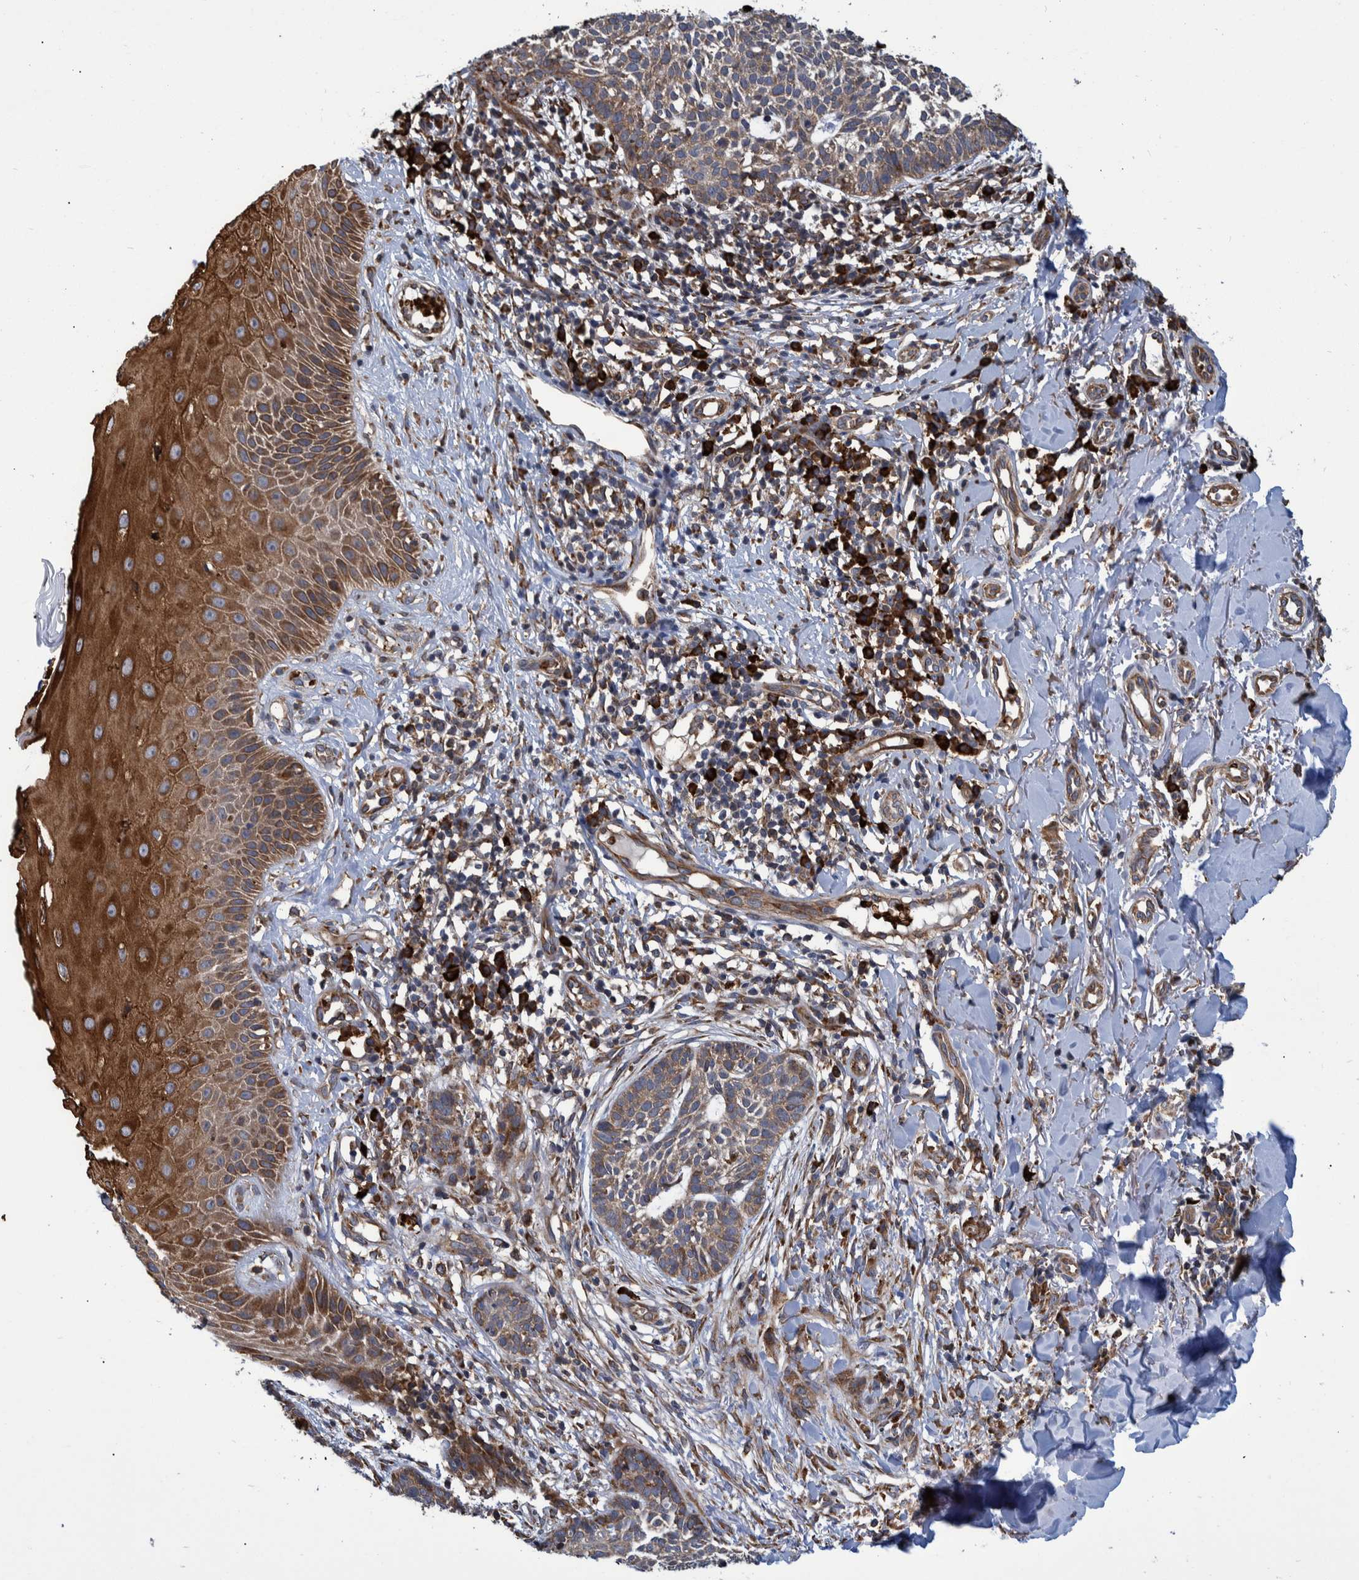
{"staining": {"intensity": "moderate", "quantity": ">75%", "location": "cytoplasmic/membranous"}, "tissue": "skin cancer", "cell_type": "Tumor cells", "image_type": "cancer", "snomed": [{"axis": "morphology", "description": "Normal tissue, NOS"}, {"axis": "morphology", "description": "Basal cell carcinoma"}, {"axis": "topography", "description": "Skin"}], "caption": "IHC image of skin cancer (basal cell carcinoma) stained for a protein (brown), which displays medium levels of moderate cytoplasmic/membranous positivity in approximately >75% of tumor cells.", "gene": "SPAG5", "patient": {"sex": "male", "age": 67}}